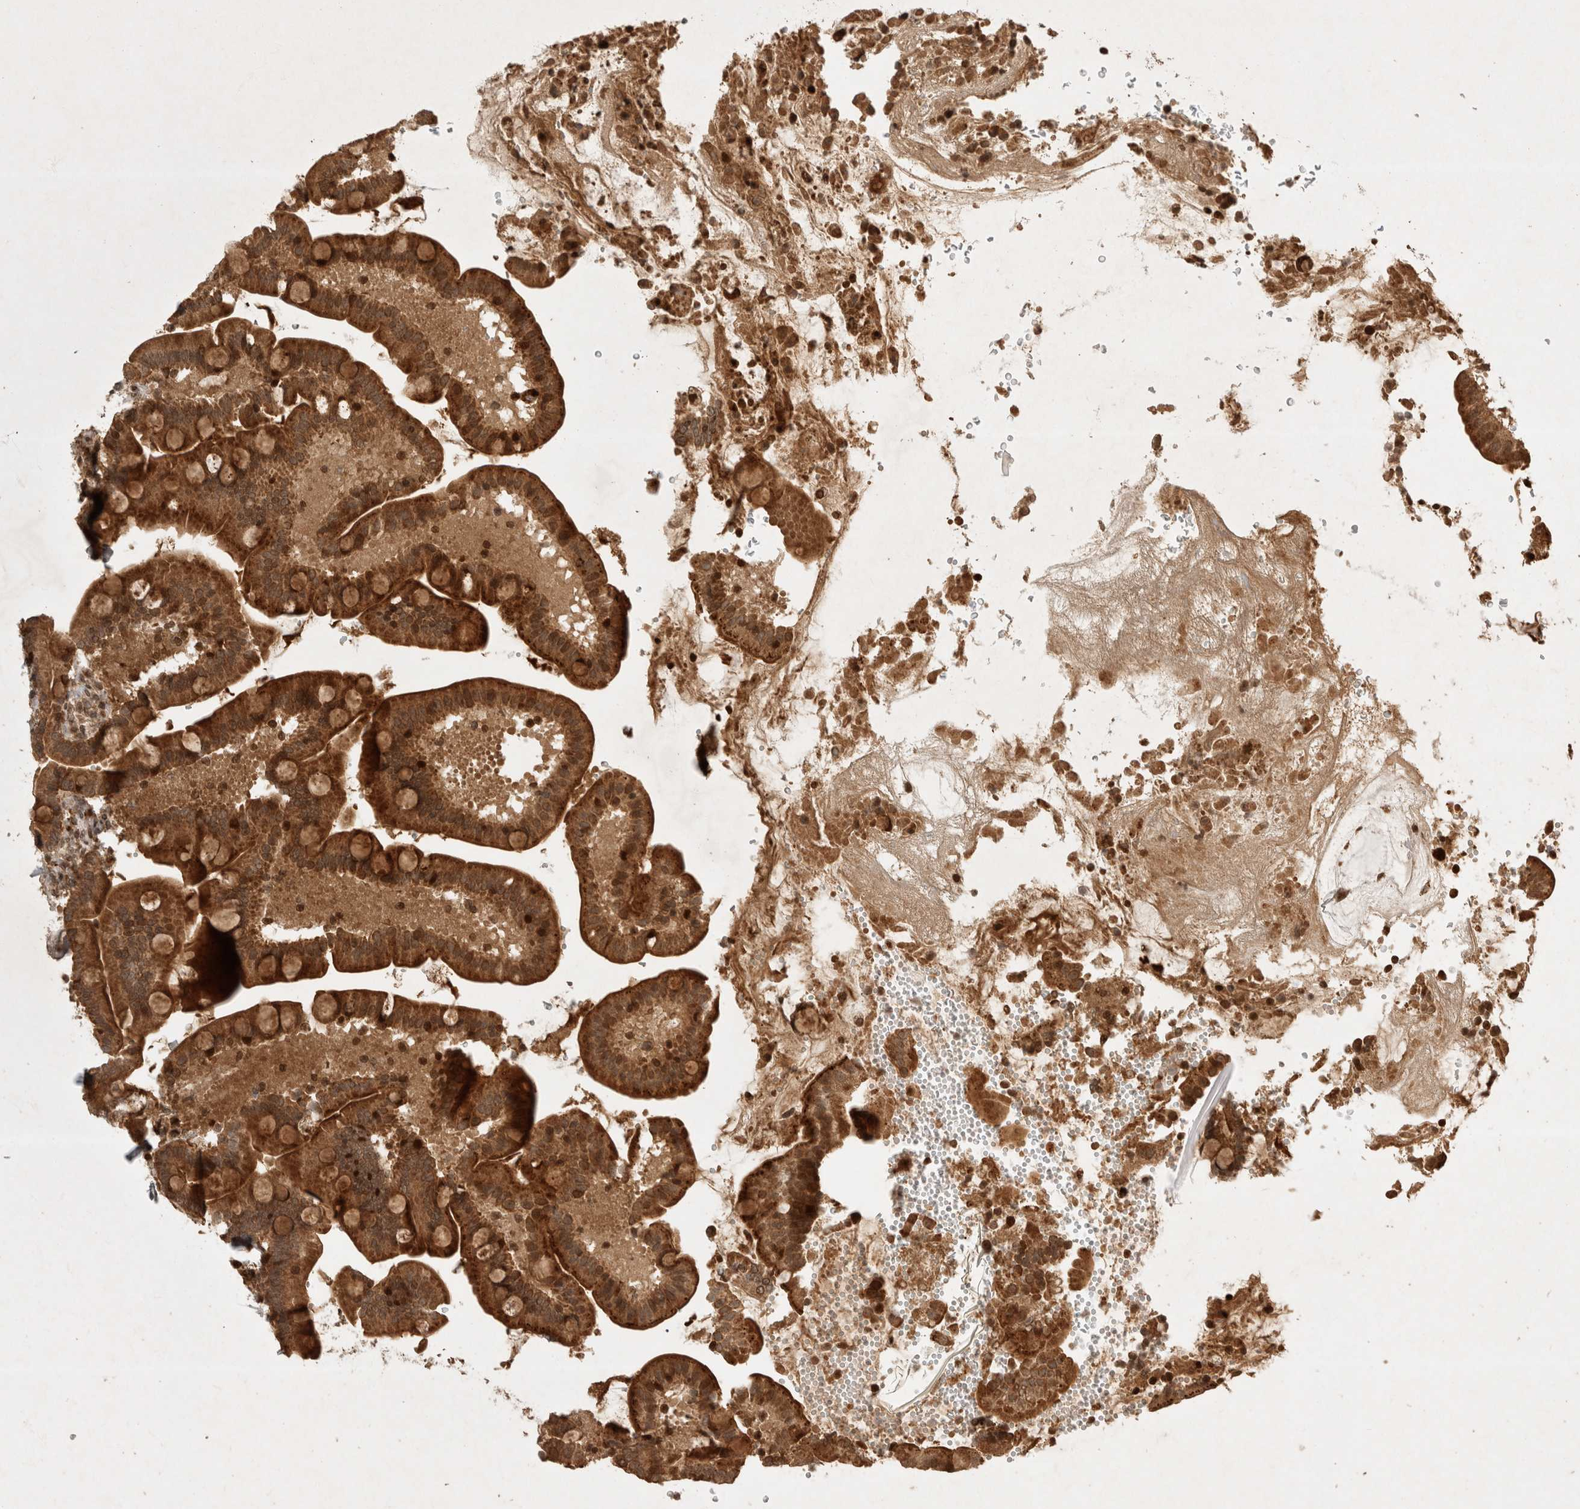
{"staining": {"intensity": "strong", "quantity": ">75%", "location": "cytoplasmic/membranous"}, "tissue": "duodenum", "cell_type": "Glandular cells", "image_type": "normal", "snomed": [{"axis": "morphology", "description": "Normal tissue, NOS"}, {"axis": "topography", "description": "Duodenum"}], "caption": "This image demonstrates immunohistochemistry staining of normal duodenum, with high strong cytoplasmic/membranous expression in approximately >75% of glandular cells.", "gene": "FAM221A", "patient": {"sex": "male", "age": 54}}